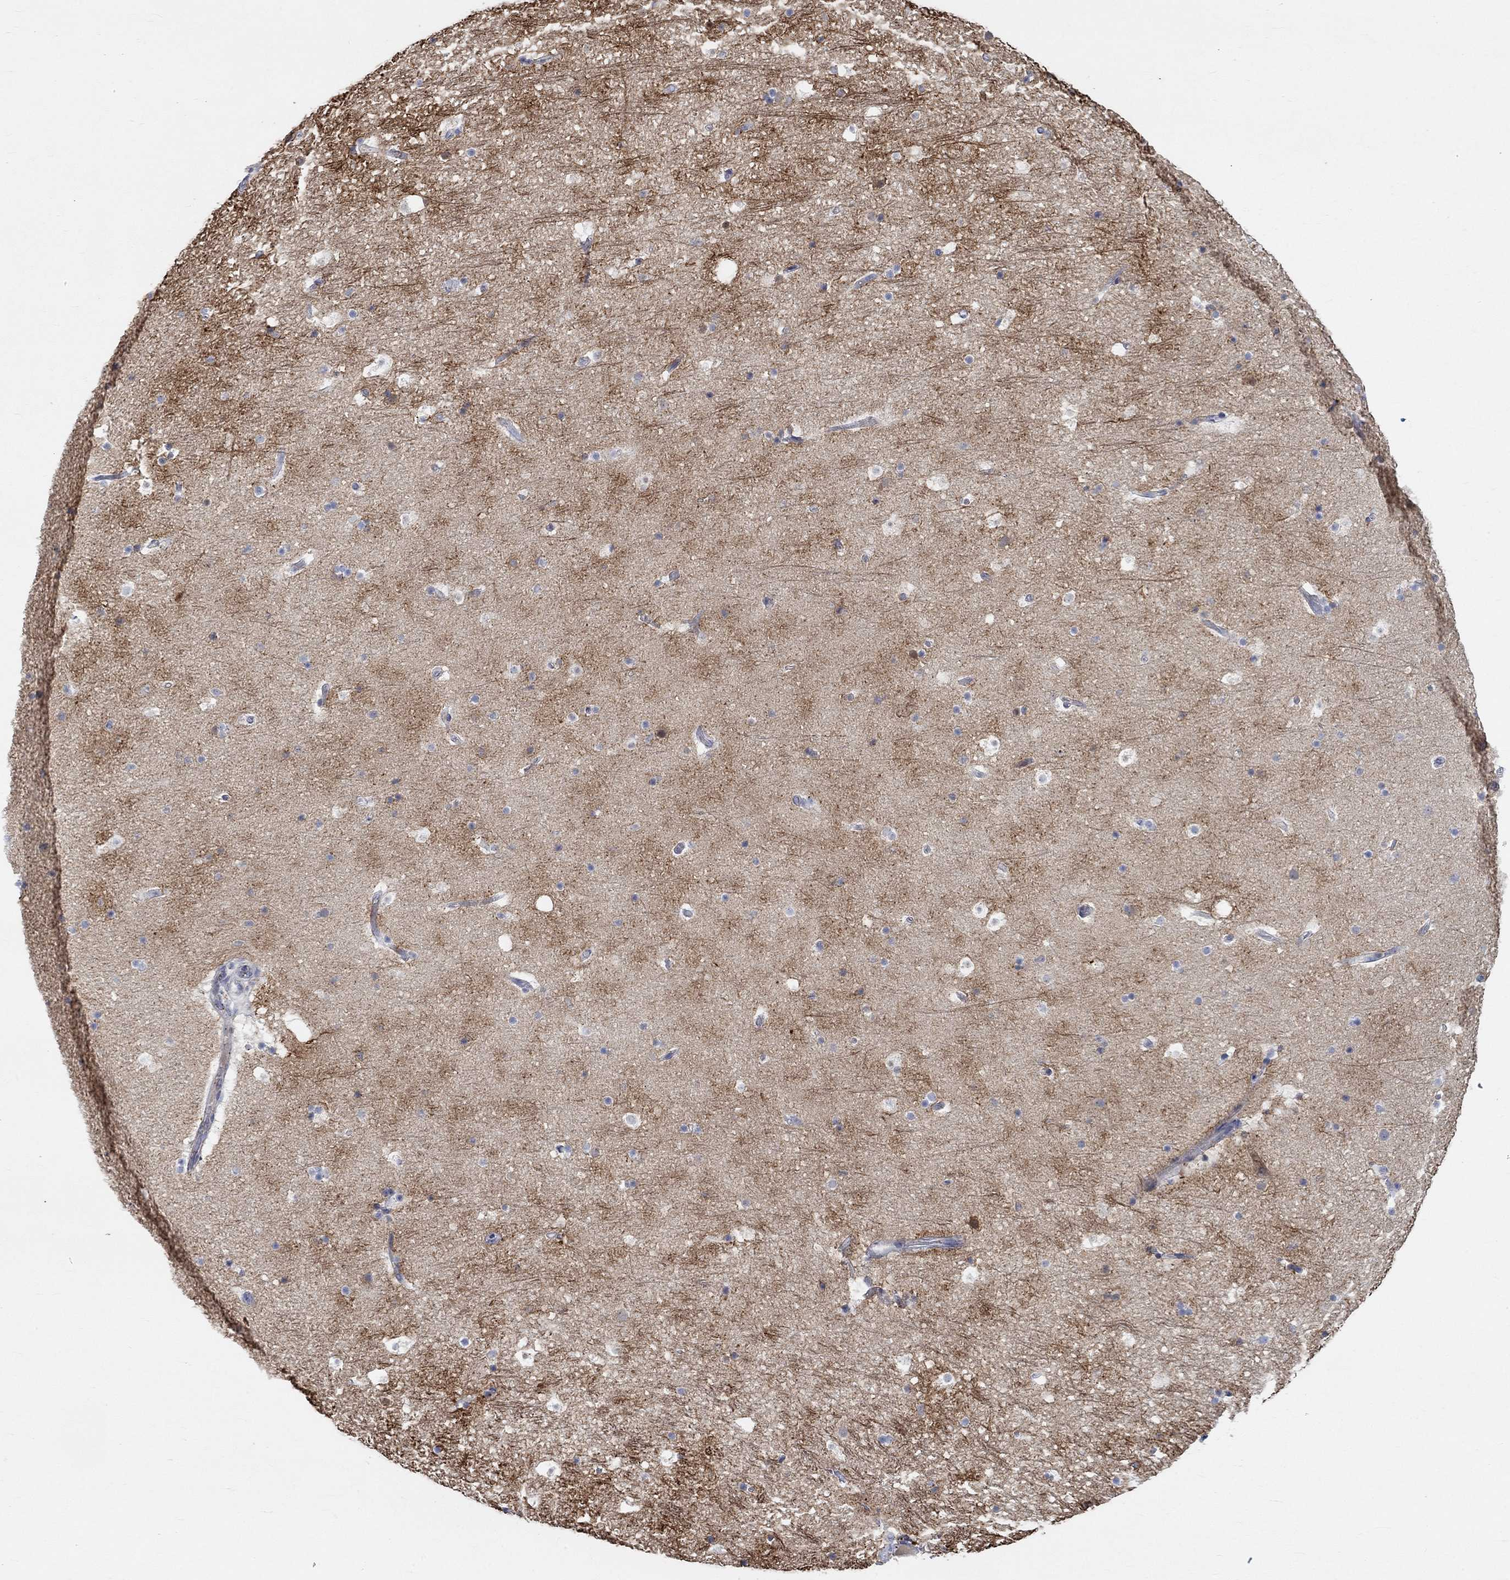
{"staining": {"intensity": "negative", "quantity": "none", "location": "none"}, "tissue": "hippocampus", "cell_type": "Glial cells", "image_type": "normal", "snomed": [{"axis": "morphology", "description": "Normal tissue, NOS"}, {"axis": "topography", "description": "Hippocampus"}], "caption": "DAB immunohistochemical staining of normal hippocampus displays no significant positivity in glial cells. (DAB (3,3'-diaminobenzidine) IHC, high magnification).", "gene": "NAV3", "patient": {"sex": "male", "age": 51}}